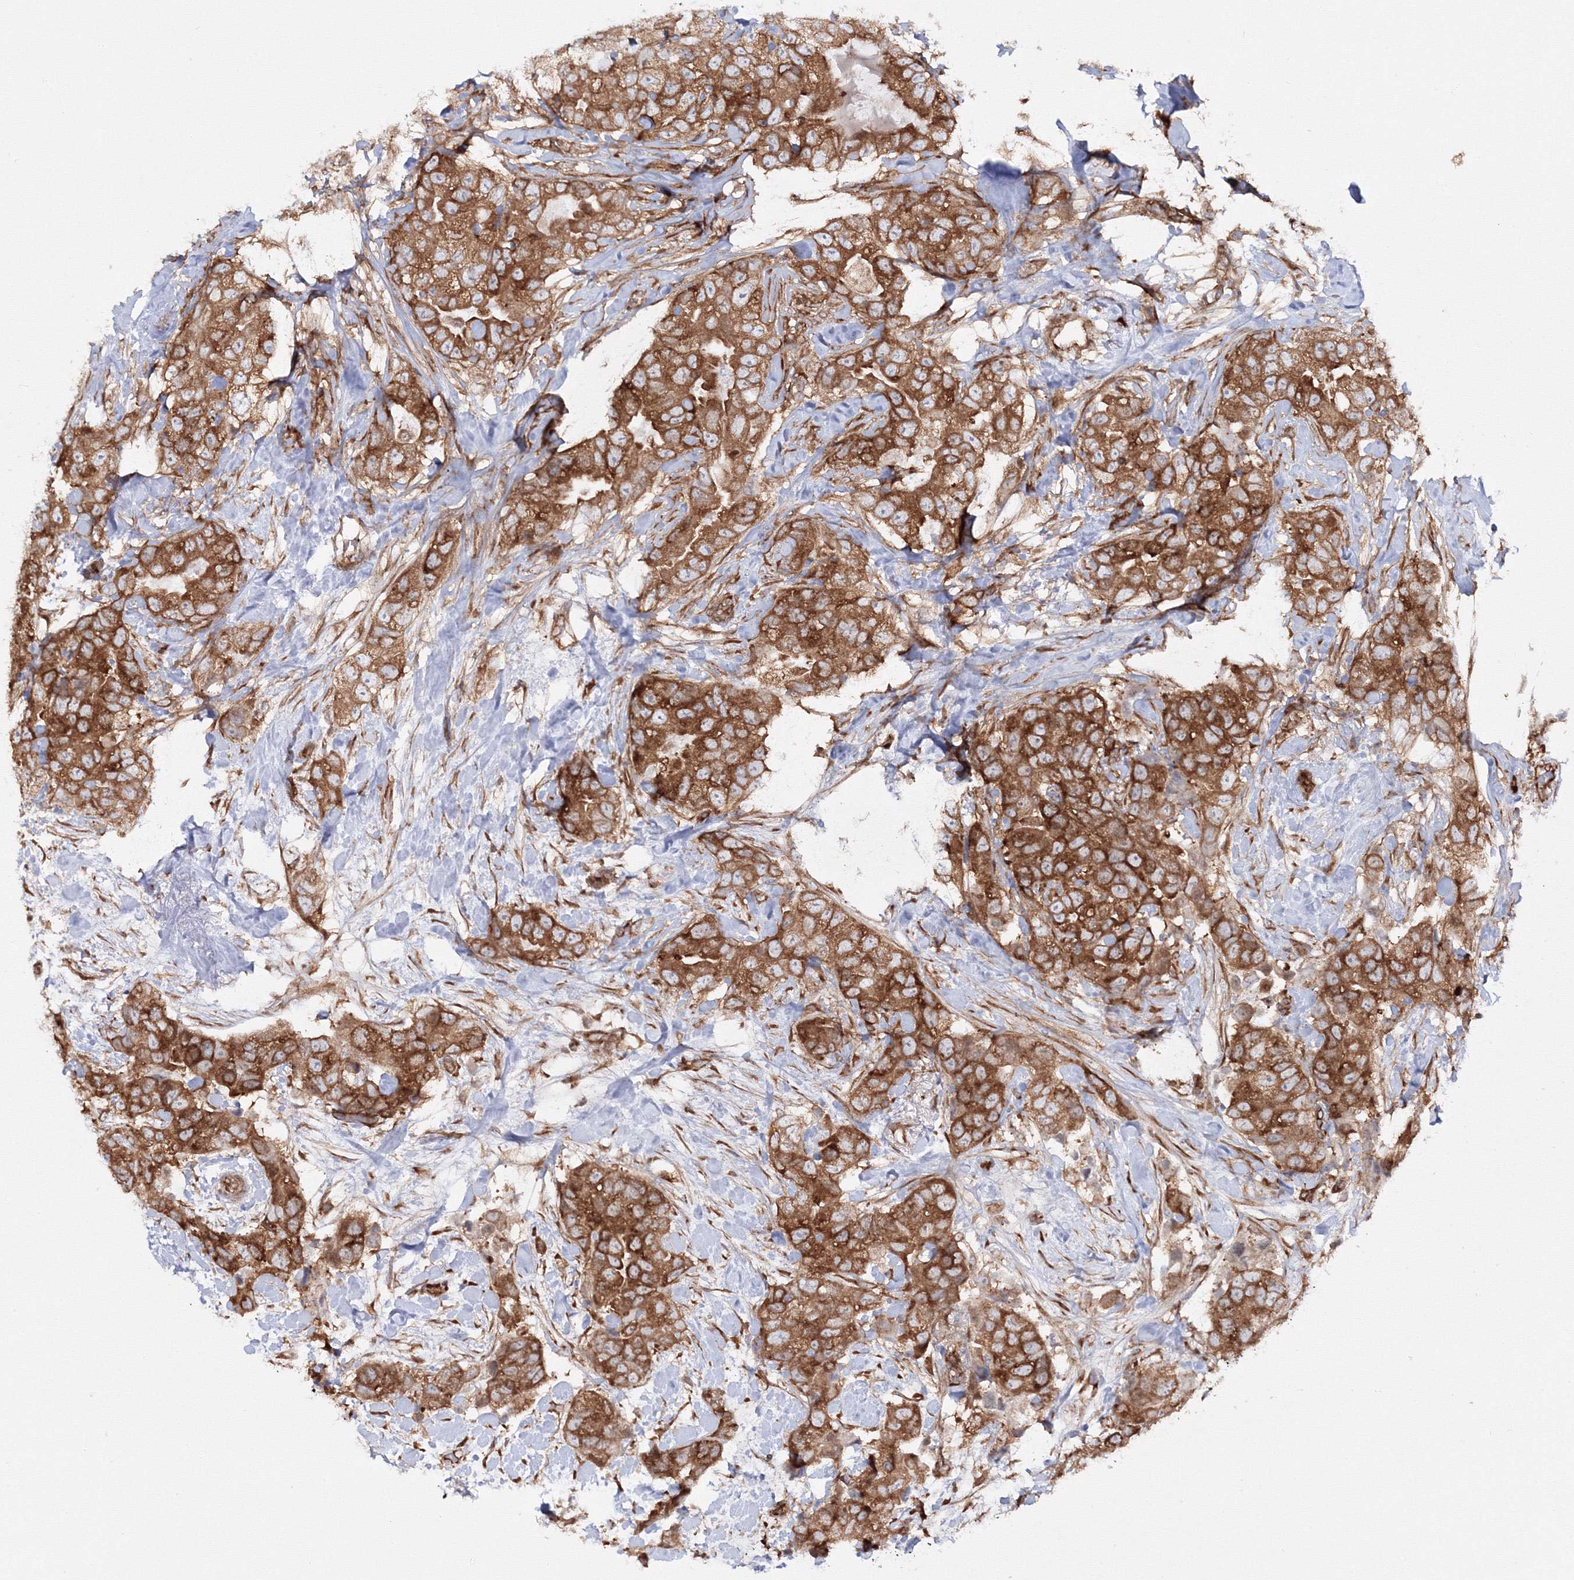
{"staining": {"intensity": "strong", "quantity": ">75%", "location": "cytoplasmic/membranous"}, "tissue": "breast cancer", "cell_type": "Tumor cells", "image_type": "cancer", "snomed": [{"axis": "morphology", "description": "Duct carcinoma"}, {"axis": "topography", "description": "Breast"}], "caption": "High-power microscopy captured an immunohistochemistry photomicrograph of intraductal carcinoma (breast), revealing strong cytoplasmic/membranous staining in approximately >75% of tumor cells. (Stains: DAB in brown, nuclei in blue, Microscopy: brightfield microscopy at high magnification).", "gene": "HARS1", "patient": {"sex": "female", "age": 62}}